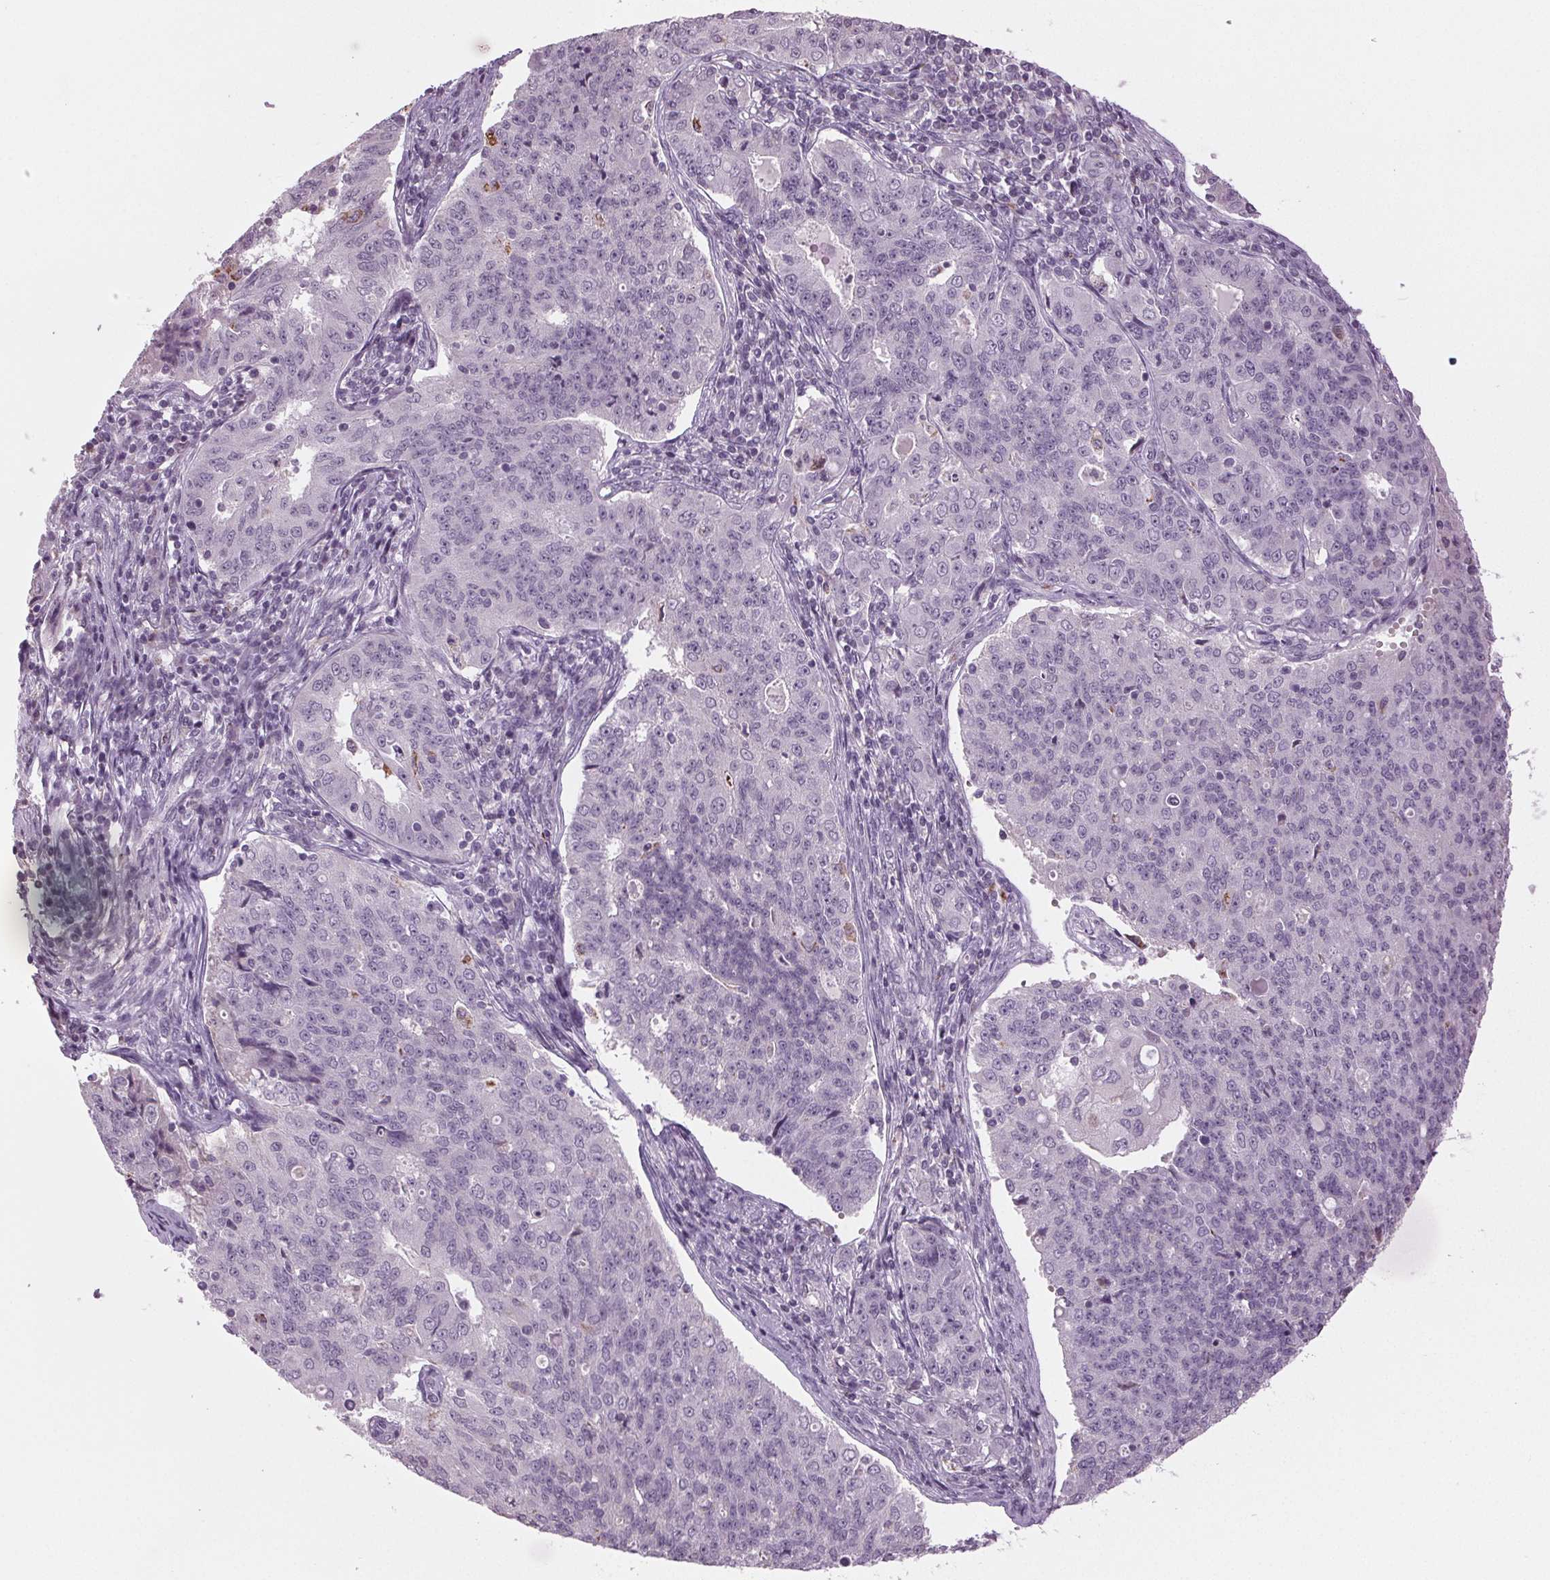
{"staining": {"intensity": "negative", "quantity": "none", "location": "none"}, "tissue": "endometrial cancer", "cell_type": "Tumor cells", "image_type": "cancer", "snomed": [{"axis": "morphology", "description": "Adenocarcinoma, NOS"}, {"axis": "topography", "description": "Endometrium"}], "caption": "A high-resolution photomicrograph shows IHC staining of adenocarcinoma (endometrial), which shows no significant expression in tumor cells.", "gene": "DNAH12", "patient": {"sex": "female", "age": 43}}